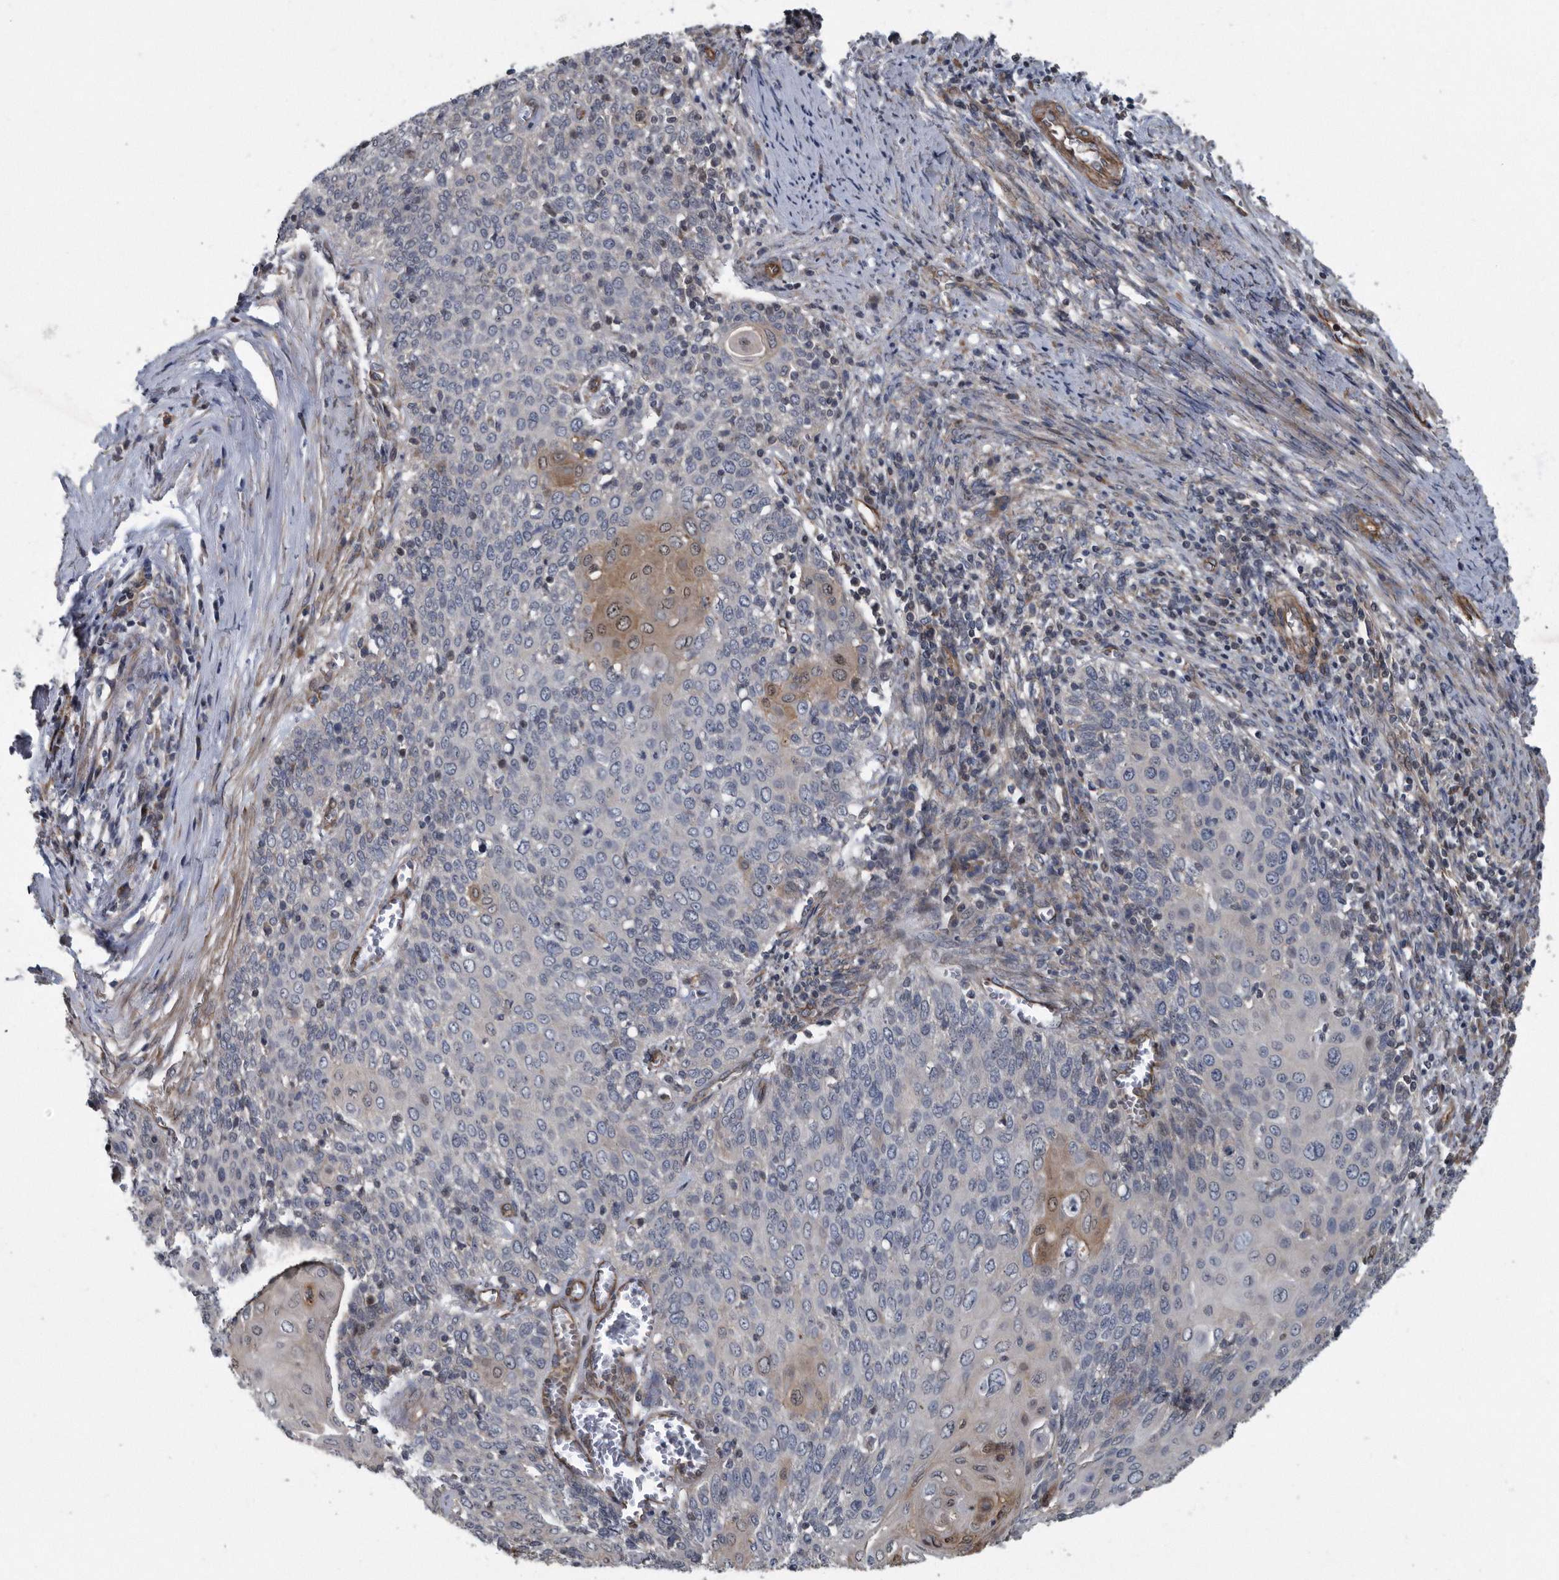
{"staining": {"intensity": "weak", "quantity": "<25%", "location": "cytoplasmic/membranous,nuclear"}, "tissue": "cervical cancer", "cell_type": "Tumor cells", "image_type": "cancer", "snomed": [{"axis": "morphology", "description": "Squamous cell carcinoma, NOS"}, {"axis": "topography", "description": "Cervix"}], "caption": "Immunohistochemistry histopathology image of neoplastic tissue: human cervical cancer stained with DAB demonstrates no significant protein positivity in tumor cells. (DAB IHC with hematoxylin counter stain).", "gene": "ARMCX1", "patient": {"sex": "female", "age": 39}}